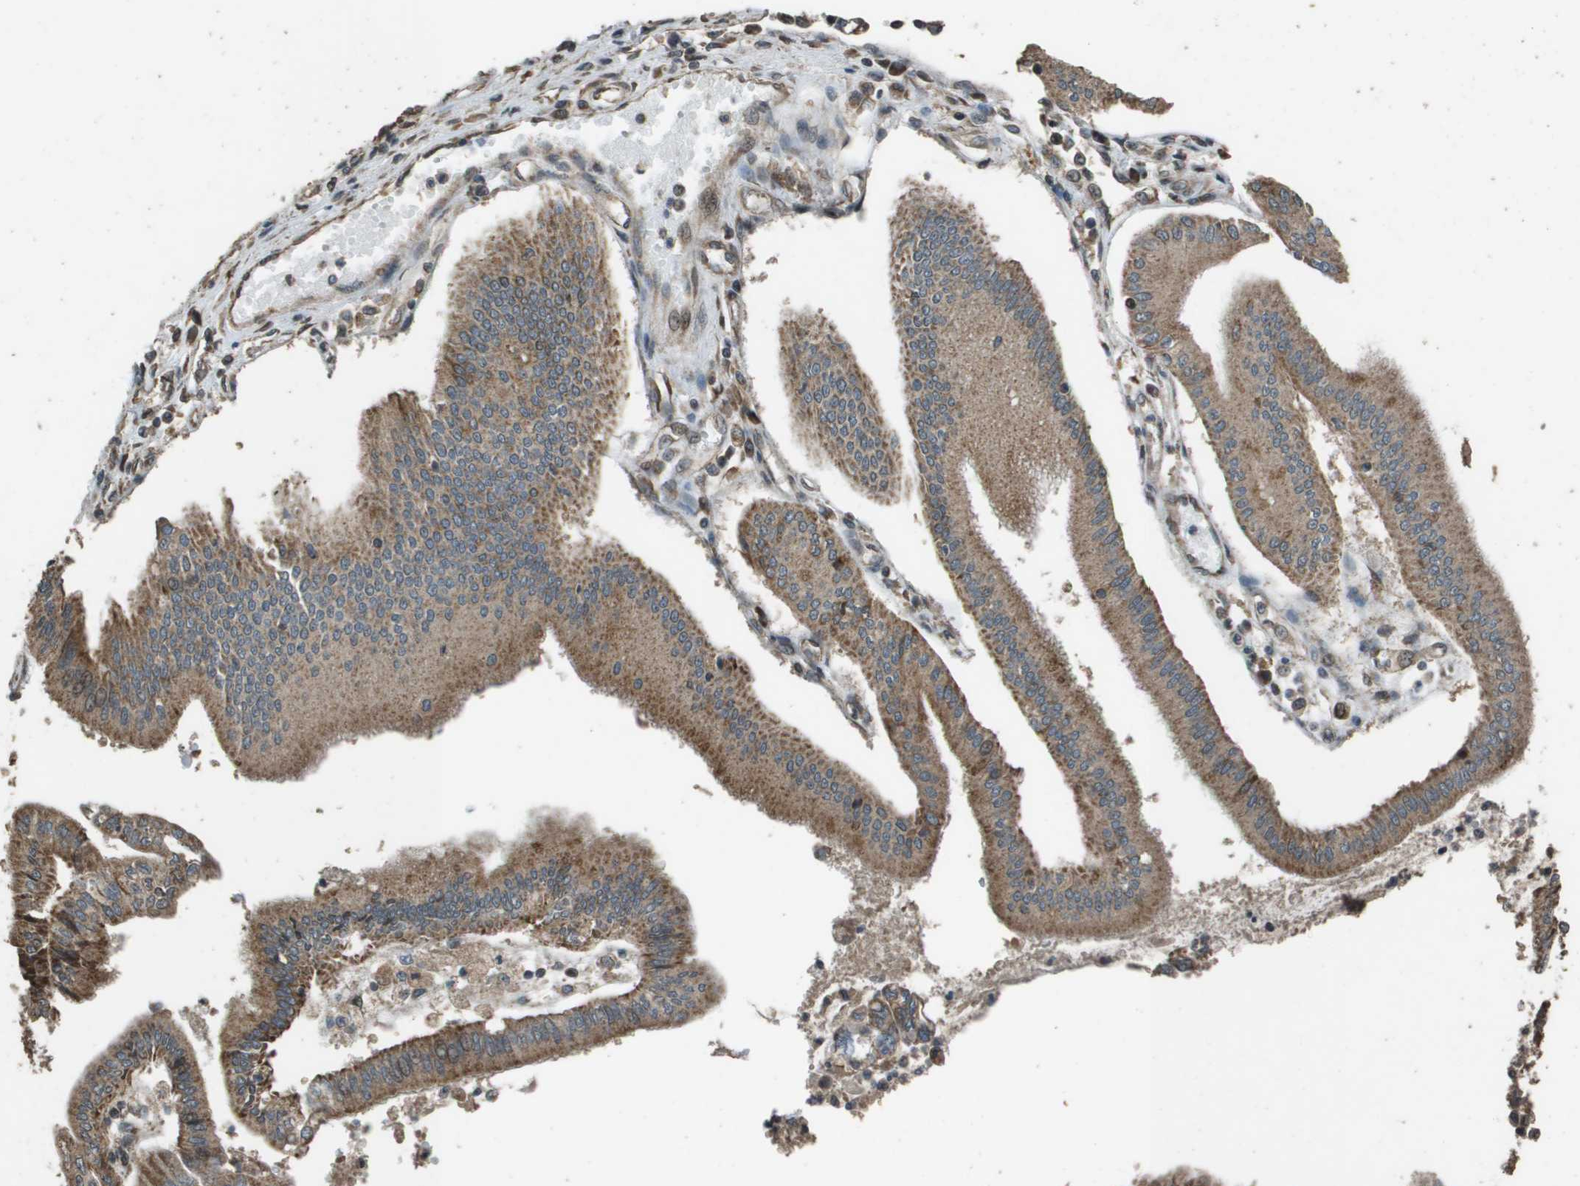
{"staining": {"intensity": "moderate", "quantity": ">75%", "location": "cytoplasmic/membranous"}, "tissue": "pancreatic cancer", "cell_type": "Tumor cells", "image_type": "cancer", "snomed": [{"axis": "morphology", "description": "Adenocarcinoma, NOS"}, {"axis": "topography", "description": "Pancreas"}], "caption": "Moderate cytoplasmic/membranous positivity for a protein is seen in approximately >75% of tumor cells of pancreatic adenocarcinoma using immunohistochemistry (IHC).", "gene": "FIG4", "patient": {"sex": "male", "age": 56}}